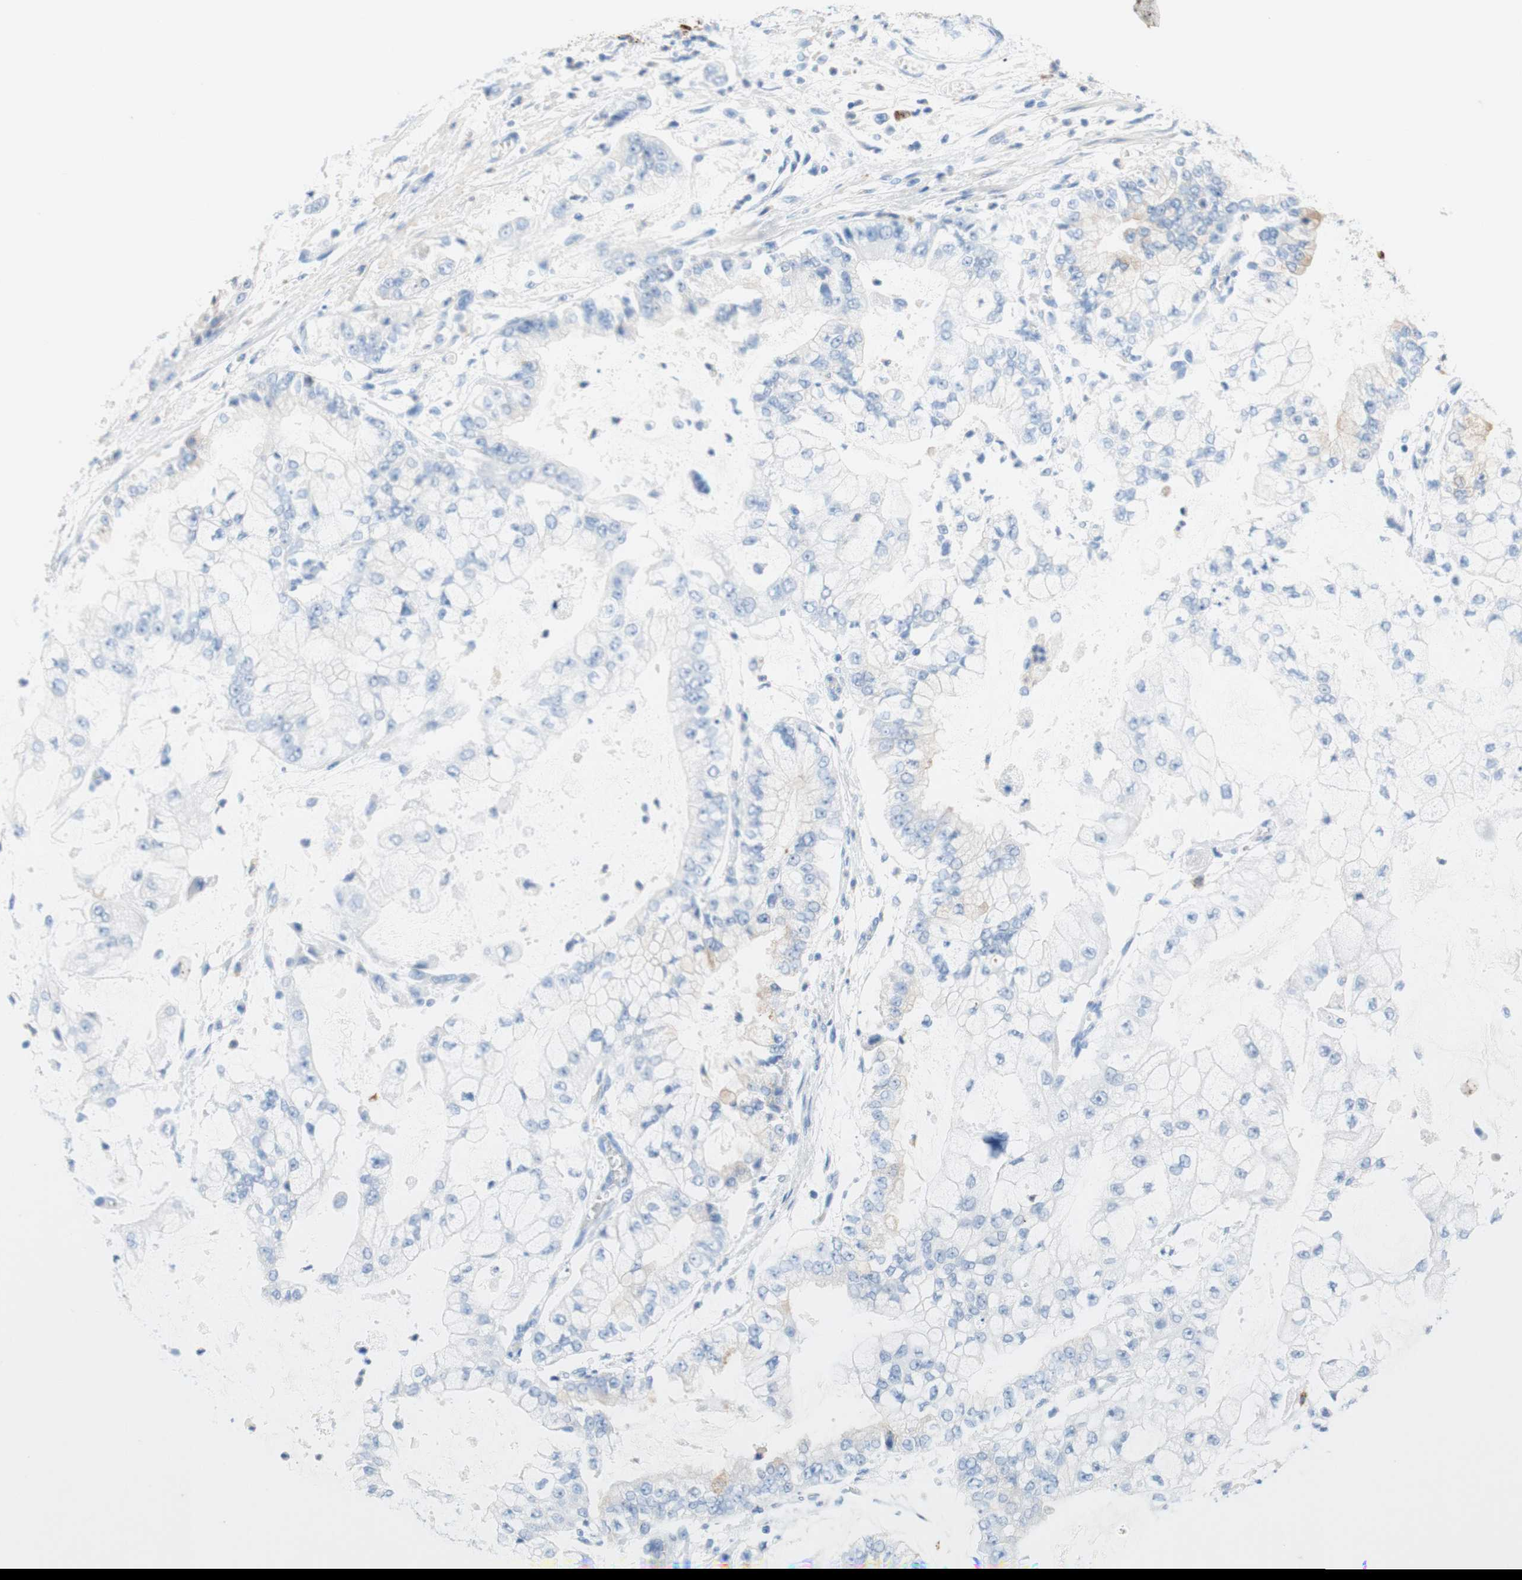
{"staining": {"intensity": "negative", "quantity": "none", "location": "none"}, "tissue": "stomach cancer", "cell_type": "Tumor cells", "image_type": "cancer", "snomed": [{"axis": "morphology", "description": "Adenocarcinoma, NOS"}, {"axis": "topography", "description": "Stomach"}], "caption": "A high-resolution micrograph shows immunohistochemistry (IHC) staining of stomach cancer, which reveals no significant positivity in tumor cells. (DAB immunohistochemistry visualized using brightfield microscopy, high magnification).", "gene": "CEACAM1", "patient": {"sex": "male", "age": 76}}